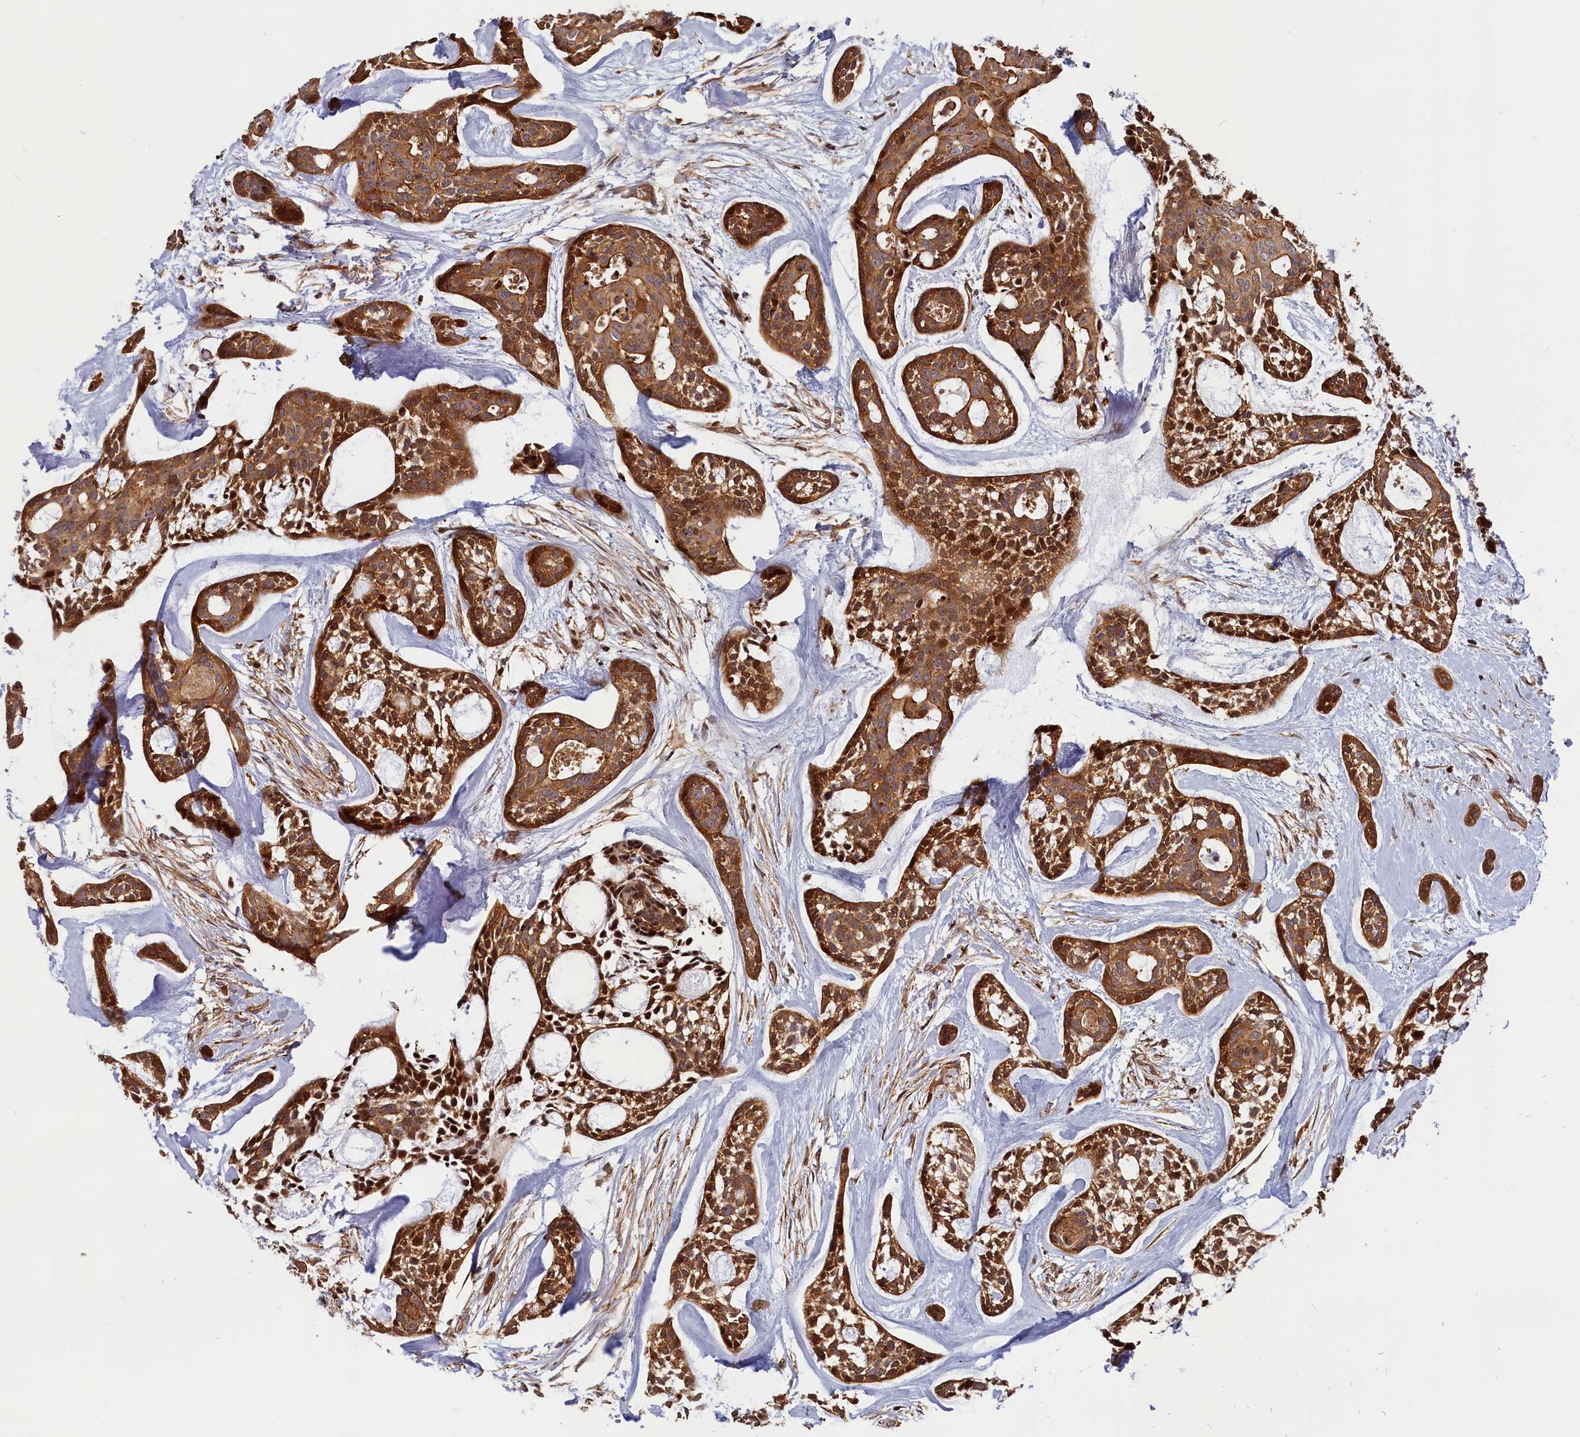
{"staining": {"intensity": "moderate", "quantity": ">75%", "location": "cytoplasmic/membranous,nuclear"}, "tissue": "head and neck cancer", "cell_type": "Tumor cells", "image_type": "cancer", "snomed": [{"axis": "morphology", "description": "Adenocarcinoma, NOS"}, {"axis": "topography", "description": "Subcutis"}, {"axis": "topography", "description": "Head-Neck"}], "caption": "Protein expression analysis of adenocarcinoma (head and neck) demonstrates moderate cytoplasmic/membranous and nuclear staining in about >75% of tumor cells. (Brightfield microscopy of DAB IHC at high magnification).", "gene": "CEP44", "patient": {"sex": "female", "age": 73}}